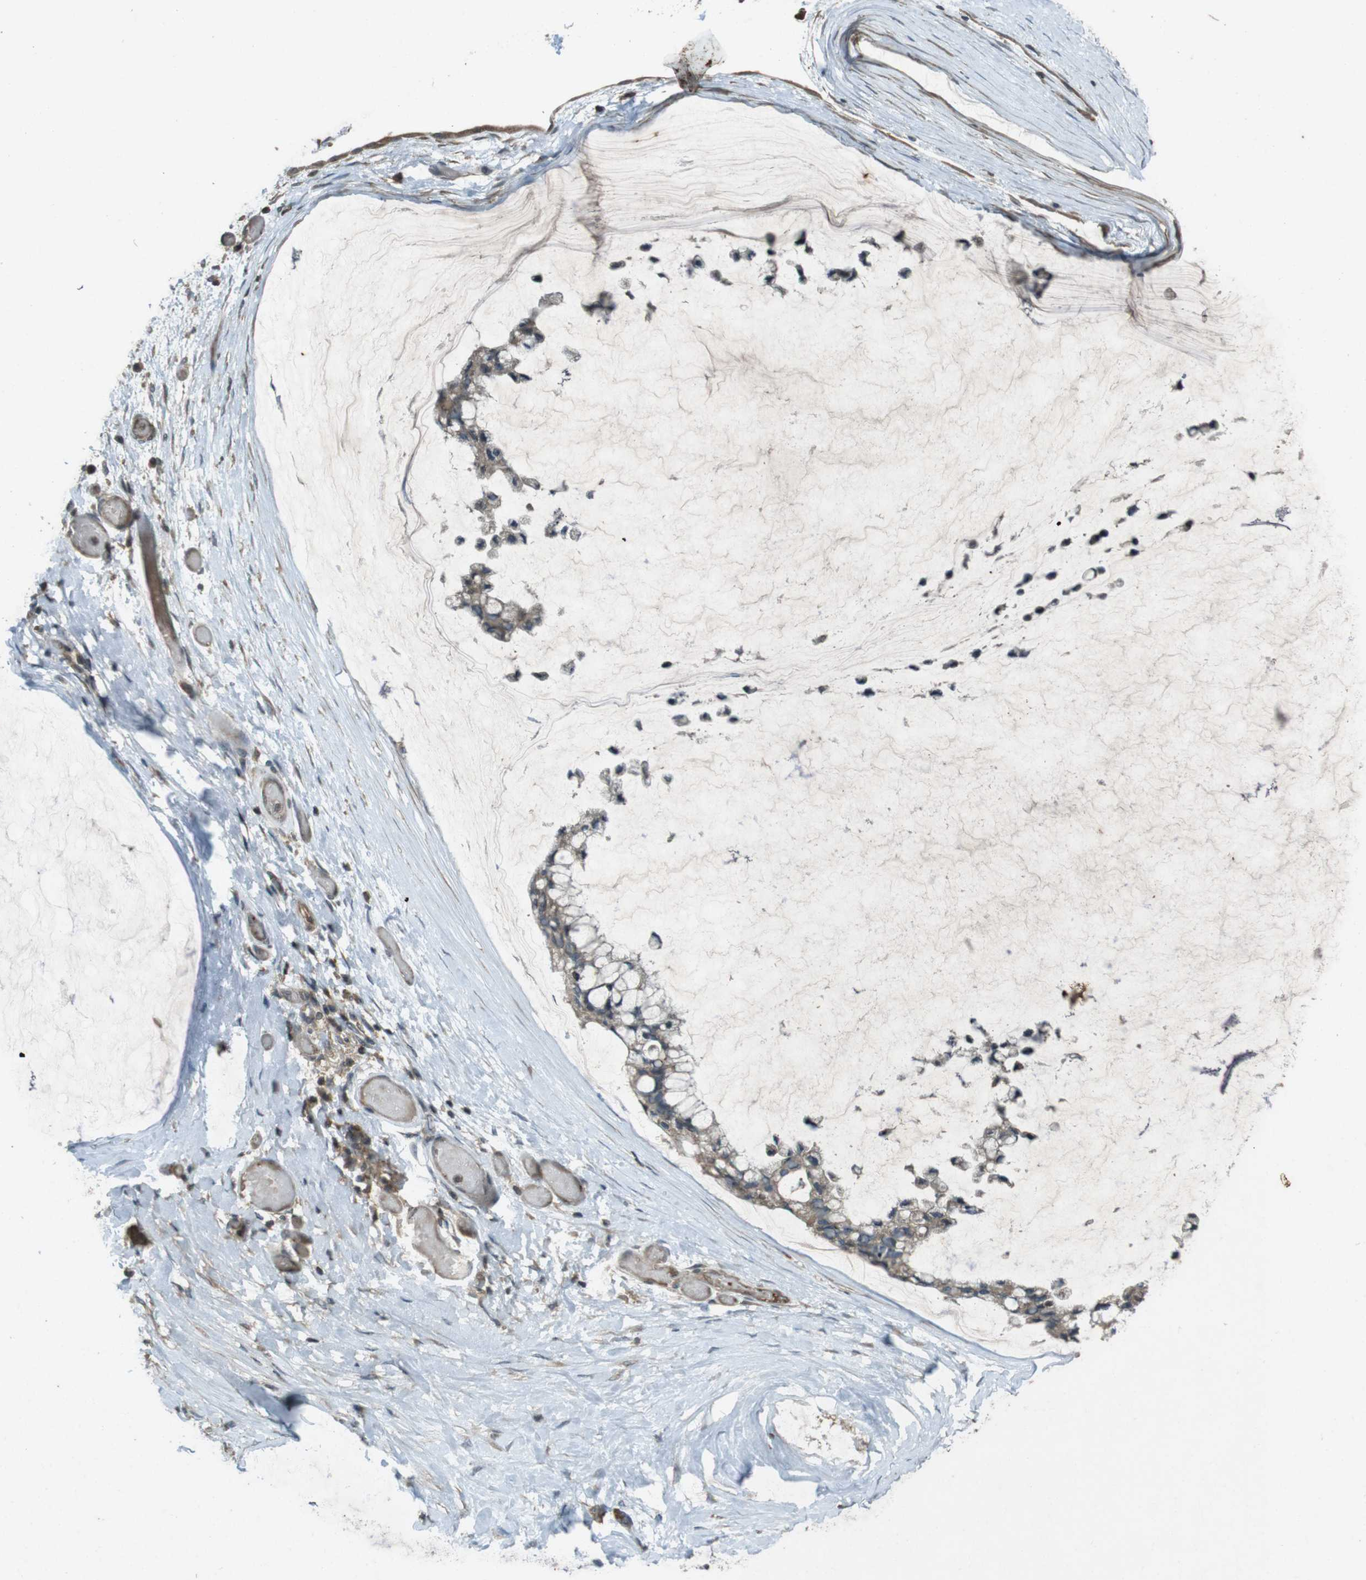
{"staining": {"intensity": "weak", "quantity": ">75%", "location": "cytoplasmic/membranous"}, "tissue": "ovarian cancer", "cell_type": "Tumor cells", "image_type": "cancer", "snomed": [{"axis": "morphology", "description": "Cystadenocarcinoma, mucinous, NOS"}, {"axis": "topography", "description": "Ovary"}], "caption": "This histopathology image exhibits IHC staining of human mucinous cystadenocarcinoma (ovarian), with low weak cytoplasmic/membranous staining in approximately >75% of tumor cells.", "gene": "ZYX", "patient": {"sex": "female", "age": 39}}